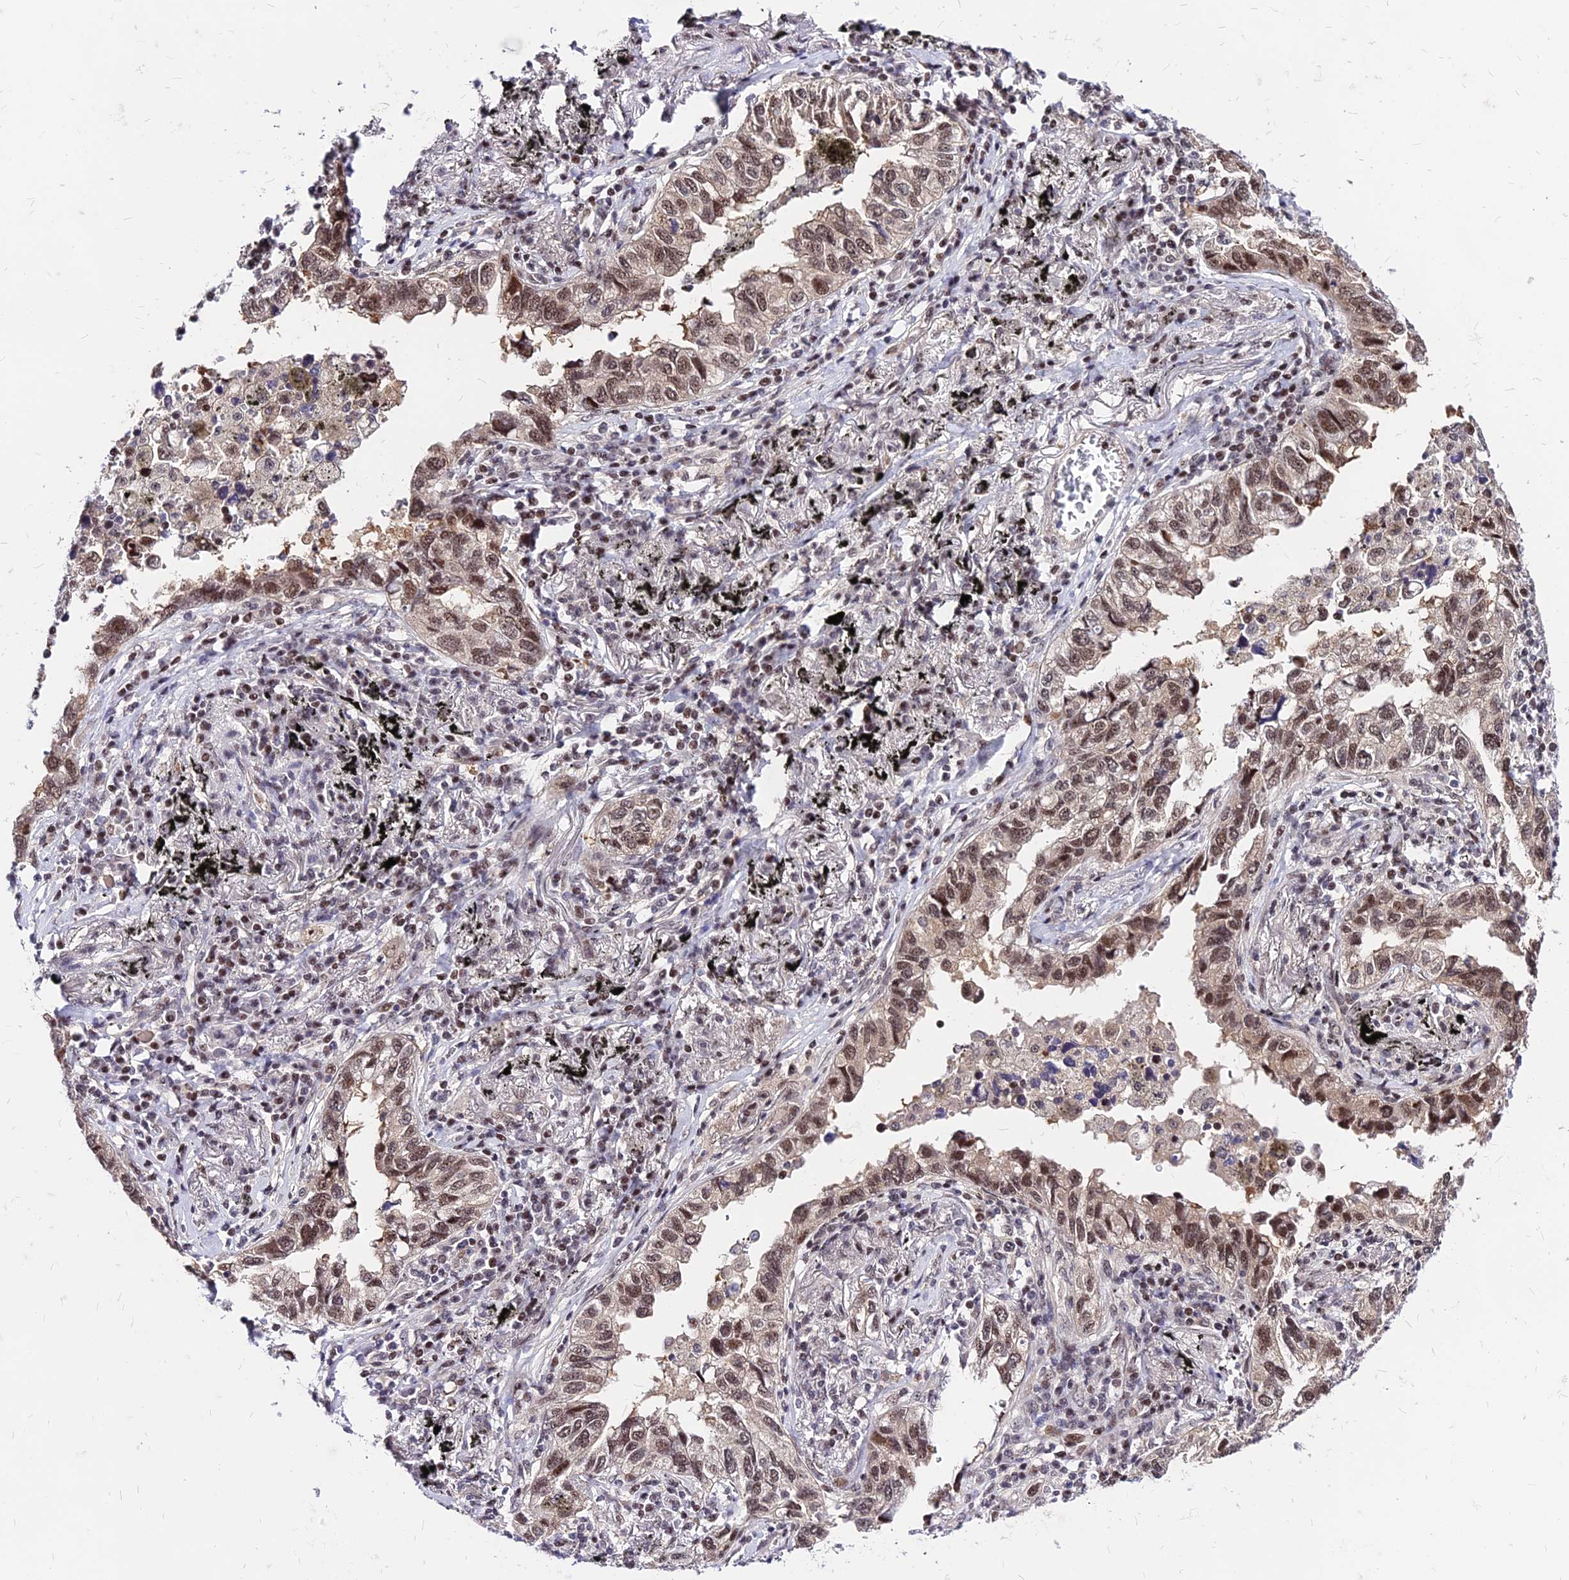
{"staining": {"intensity": "moderate", "quantity": "25%-75%", "location": "nuclear"}, "tissue": "lung cancer", "cell_type": "Tumor cells", "image_type": "cancer", "snomed": [{"axis": "morphology", "description": "Adenocarcinoma, NOS"}, {"axis": "topography", "description": "Lung"}], "caption": "Lung cancer (adenocarcinoma) stained with a brown dye shows moderate nuclear positive staining in approximately 25%-75% of tumor cells.", "gene": "DDX55", "patient": {"sex": "male", "age": 65}}